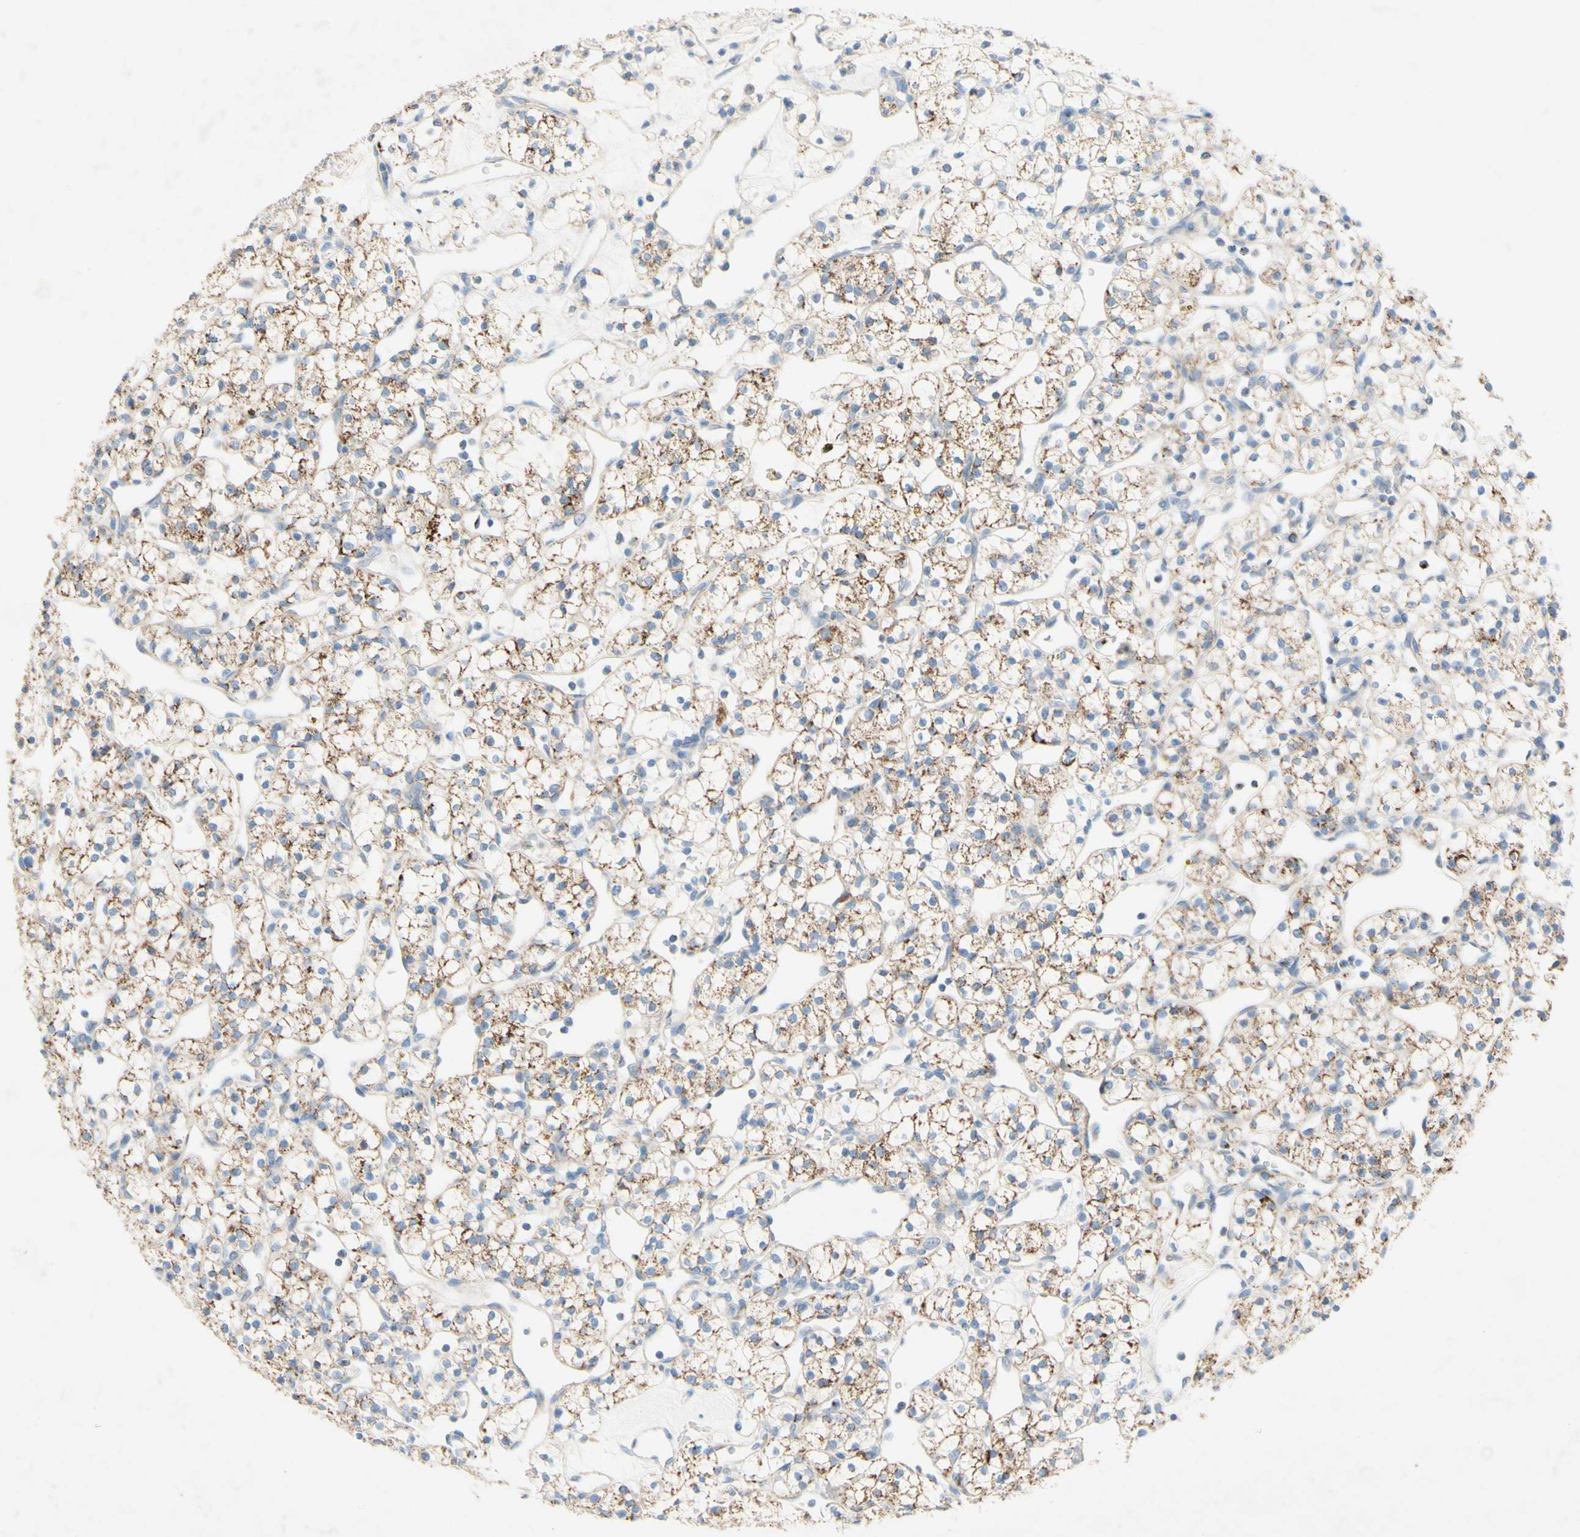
{"staining": {"intensity": "weak", "quantity": "25%-75%", "location": "cytoplasmic/membranous"}, "tissue": "renal cancer", "cell_type": "Tumor cells", "image_type": "cancer", "snomed": [{"axis": "morphology", "description": "Adenocarcinoma, NOS"}, {"axis": "topography", "description": "Kidney"}], "caption": "Immunohistochemical staining of human renal adenocarcinoma demonstrates low levels of weak cytoplasmic/membranous expression in approximately 25%-75% of tumor cells. The protein of interest is shown in brown color, while the nuclei are stained blue.", "gene": "ACADL", "patient": {"sex": "female", "age": 60}}